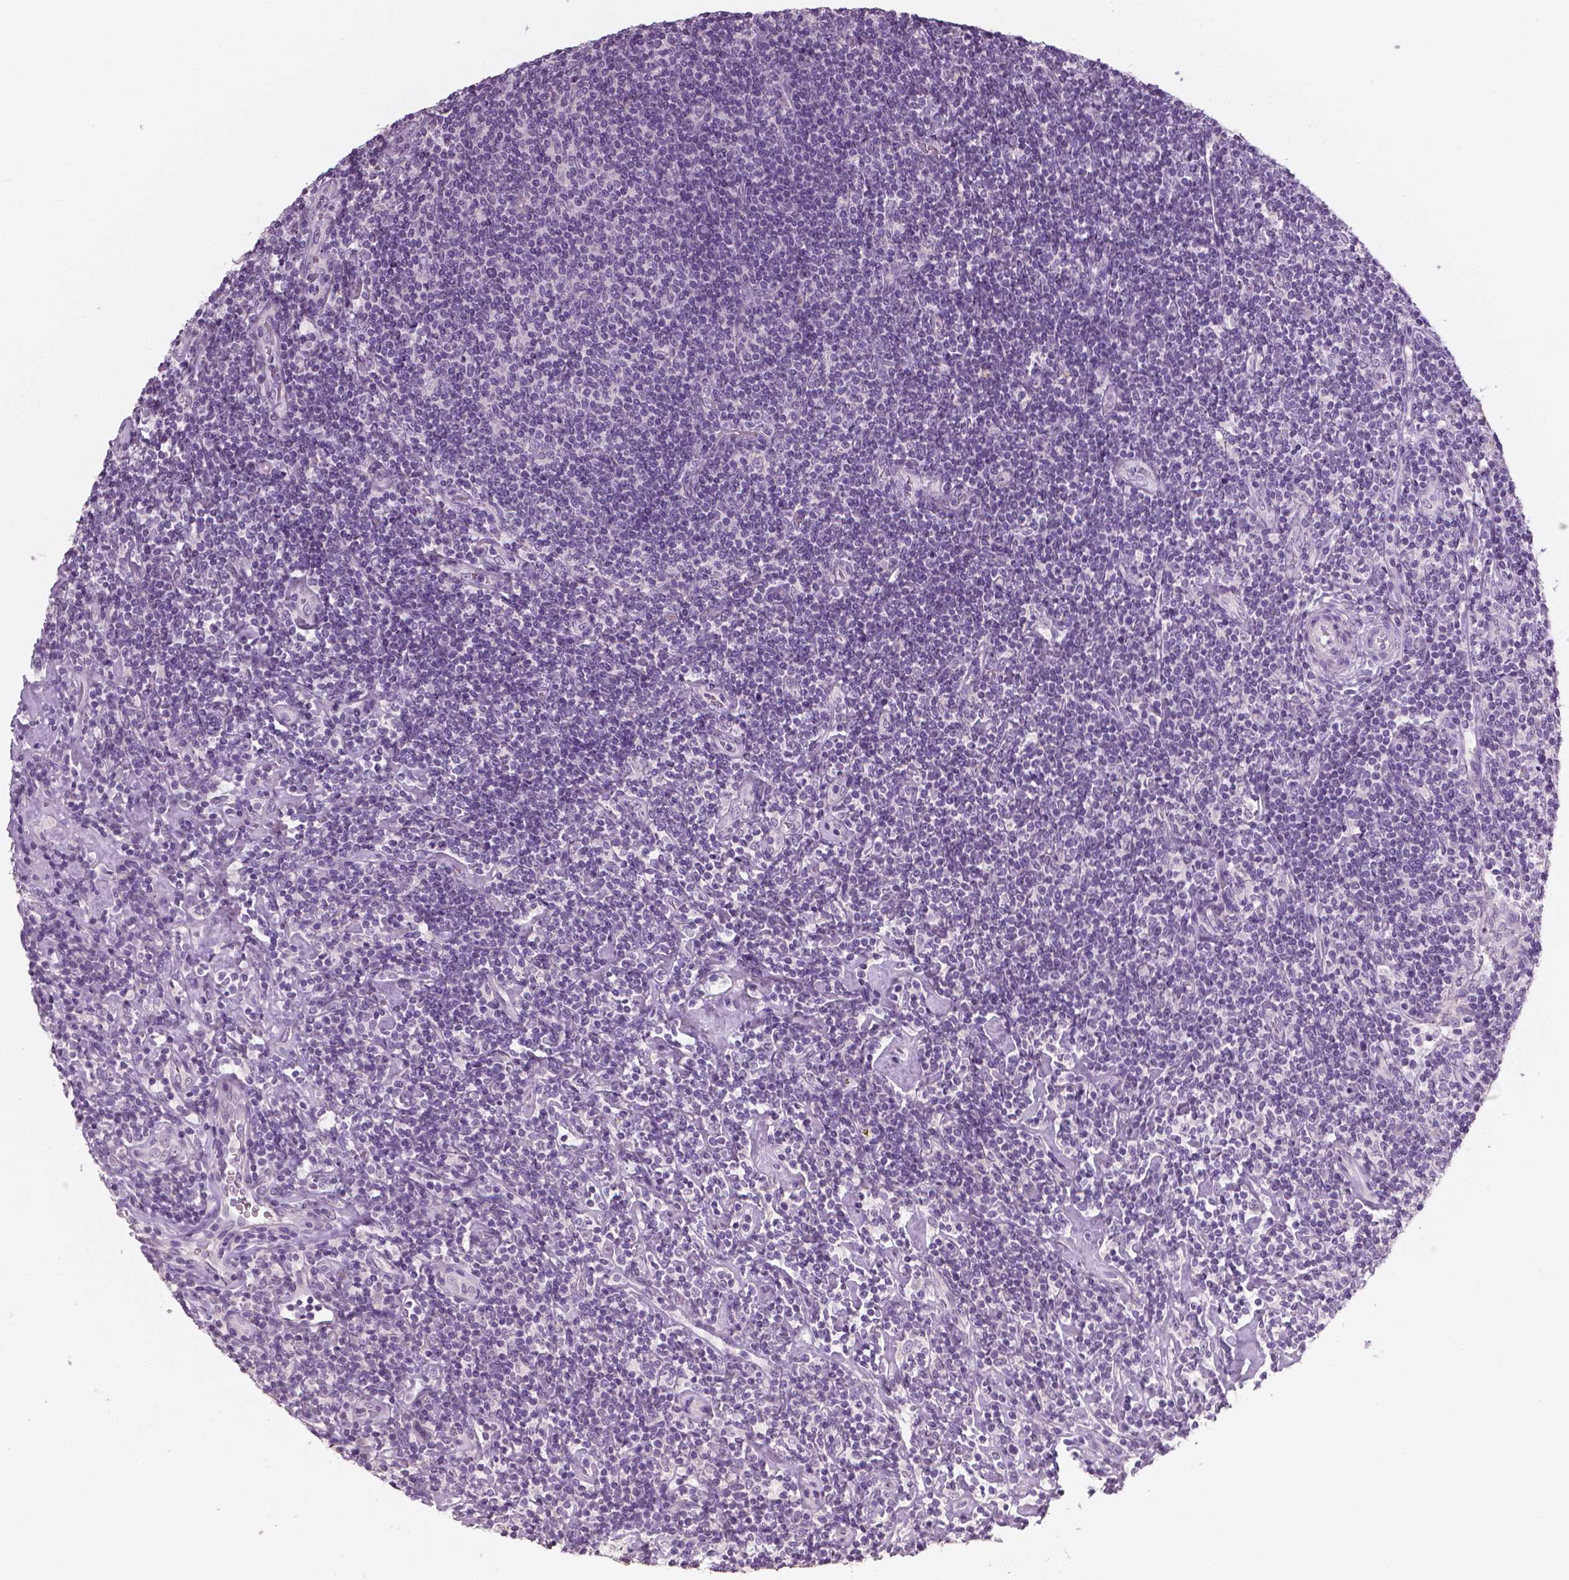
{"staining": {"intensity": "negative", "quantity": "none", "location": "none"}, "tissue": "lymphoma", "cell_type": "Tumor cells", "image_type": "cancer", "snomed": [{"axis": "morphology", "description": "Hodgkin's disease, NOS"}, {"axis": "topography", "description": "Lymph node"}], "caption": "Photomicrograph shows no protein positivity in tumor cells of lymphoma tissue.", "gene": "NECAB1", "patient": {"sex": "male", "age": 40}}